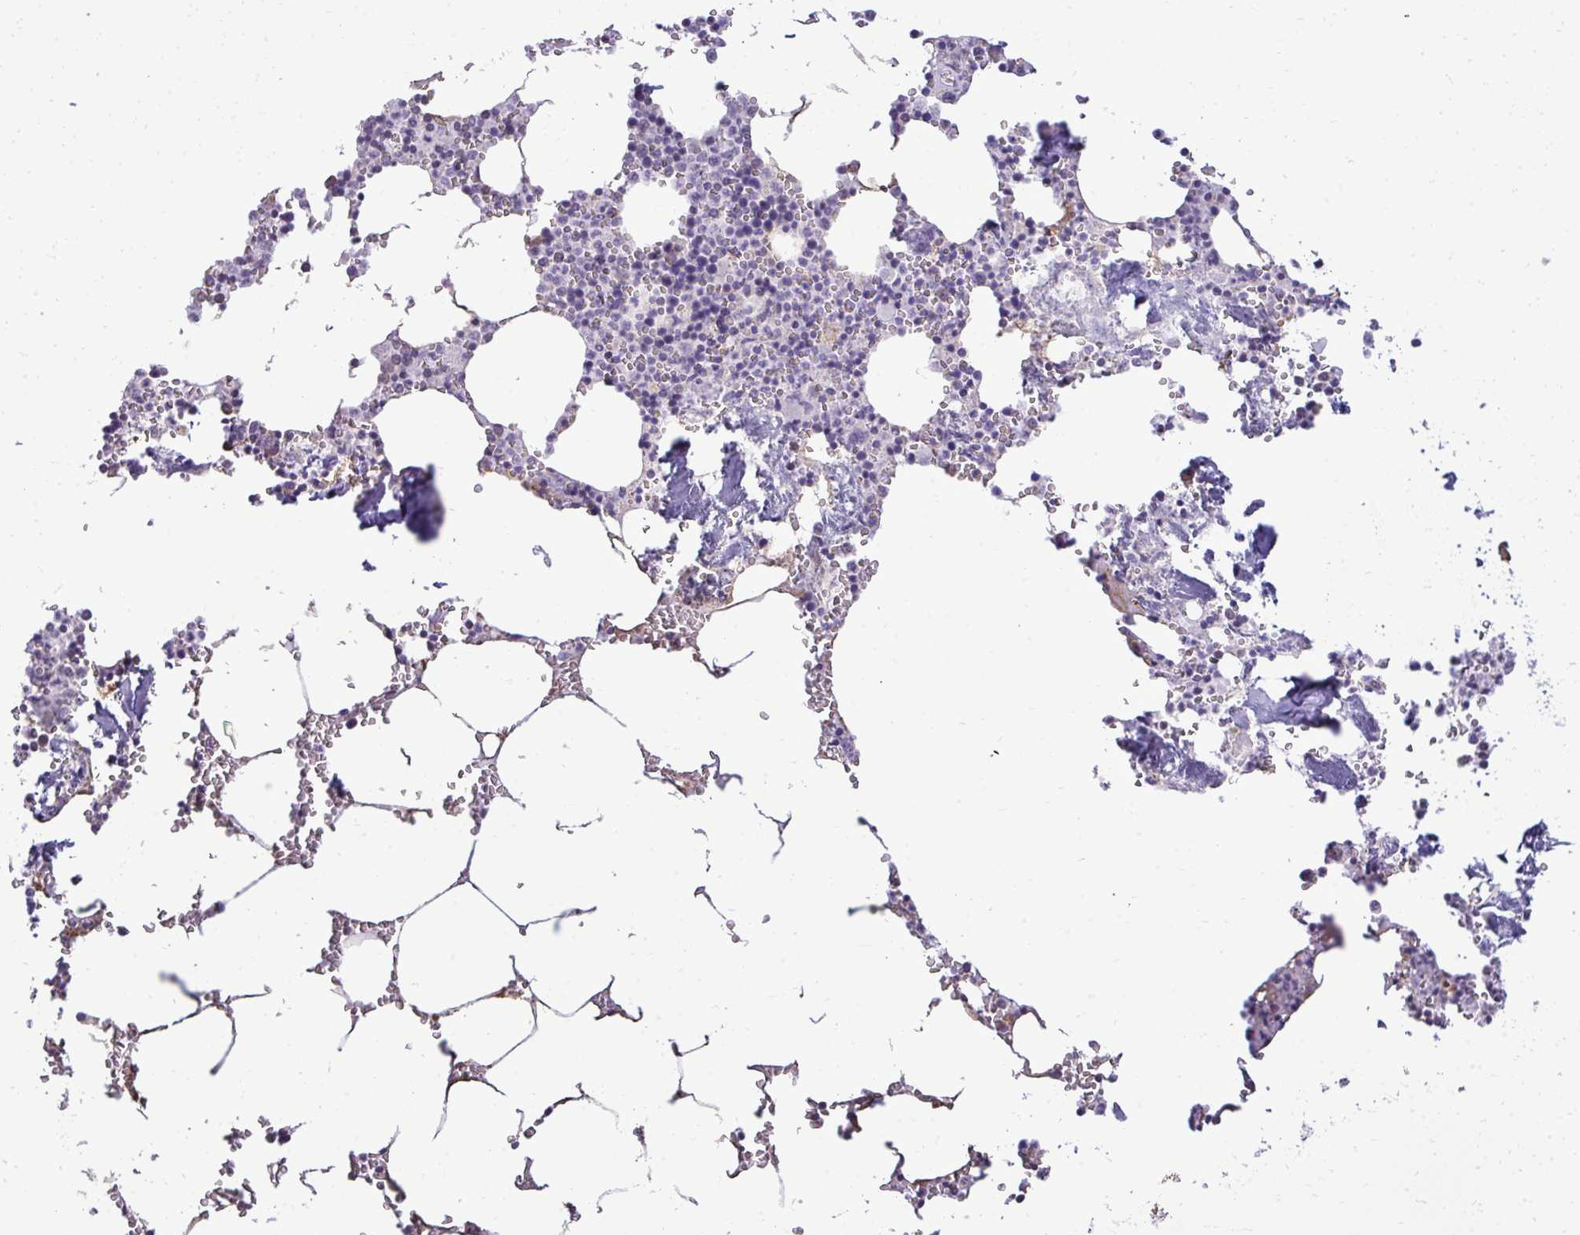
{"staining": {"intensity": "negative", "quantity": "none", "location": "none"}, "tissue": "bone marrow", "cell_type": "Hematopoietic cells", "image_type": "normal", "snomed": [{"axis": "morphology", "description": "Normal tissue, NOS"}, {"axis": "topography", "description": "Bone marrow"}], "caption": "There is no significant expression in hematopoietic cells of bone marrow. The staining was performed using DAB (3,3'-diaminobenzidine) to visualize the protein expression in brown, while the nuclei were stained in blue with hematoxylin (Magnification: 20x).", "gene": "NPPA", "patient": {"sex": "male", "age": 54}}